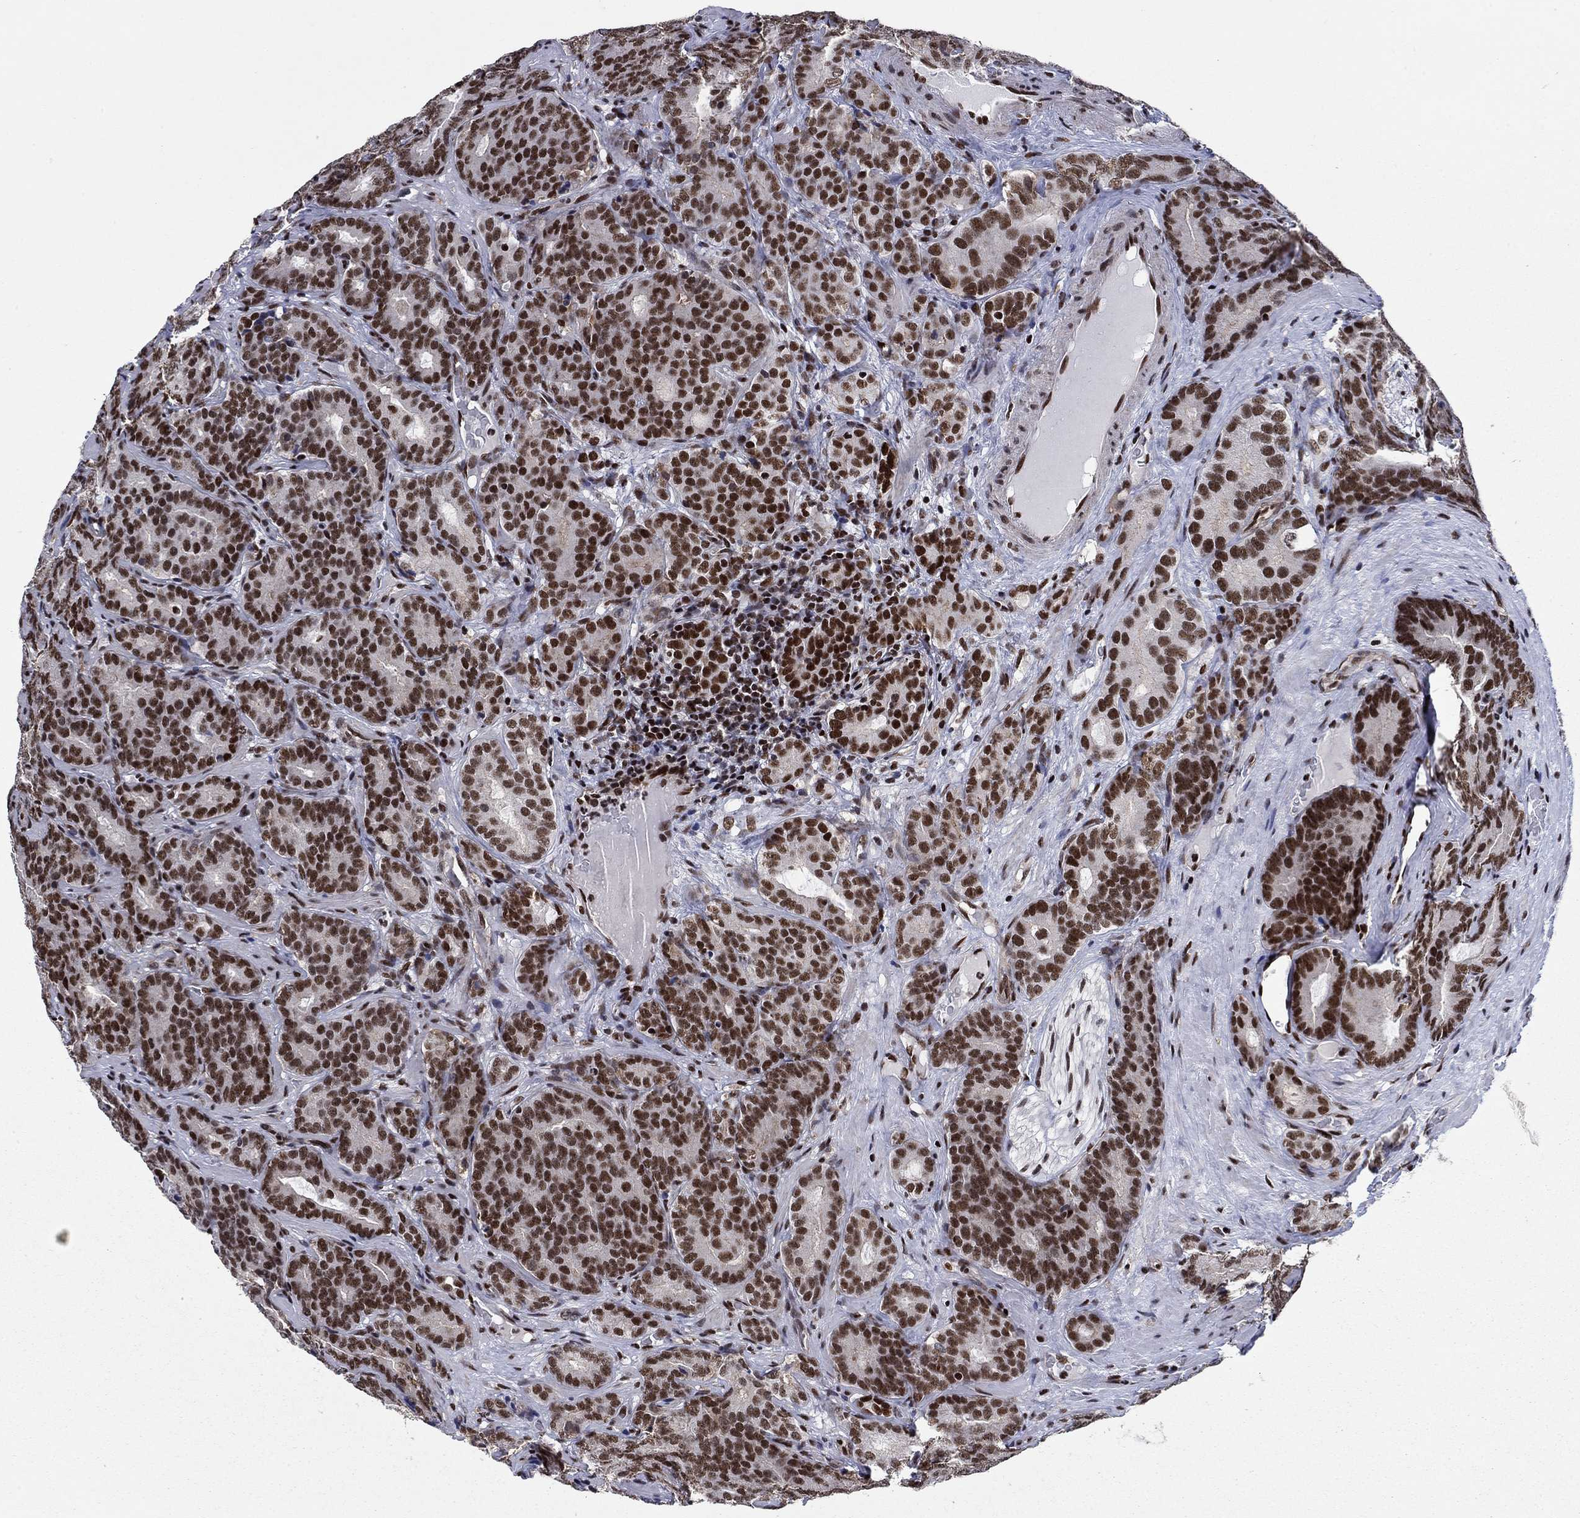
{"staining": {"intensity": "strong", "quantity": ">75%", "location": "nuclear"}, "tissue": "prostate cancer", "cell_type": "Tumor cells", "image_type": "cancer", "snomed": [{"axis": "morphology", "description": "Adenocarcinoma, NOS"}, {"axis": "topography", "description": "Prostate"}], "caption": "Human adenocarcinoma (prostate) stained with a brown dye exhibits strong nuclear positive staining in about >75% of tumor cells.", "gene": "RPRD1B", "patient": {"sex": "male", "age": 71}}